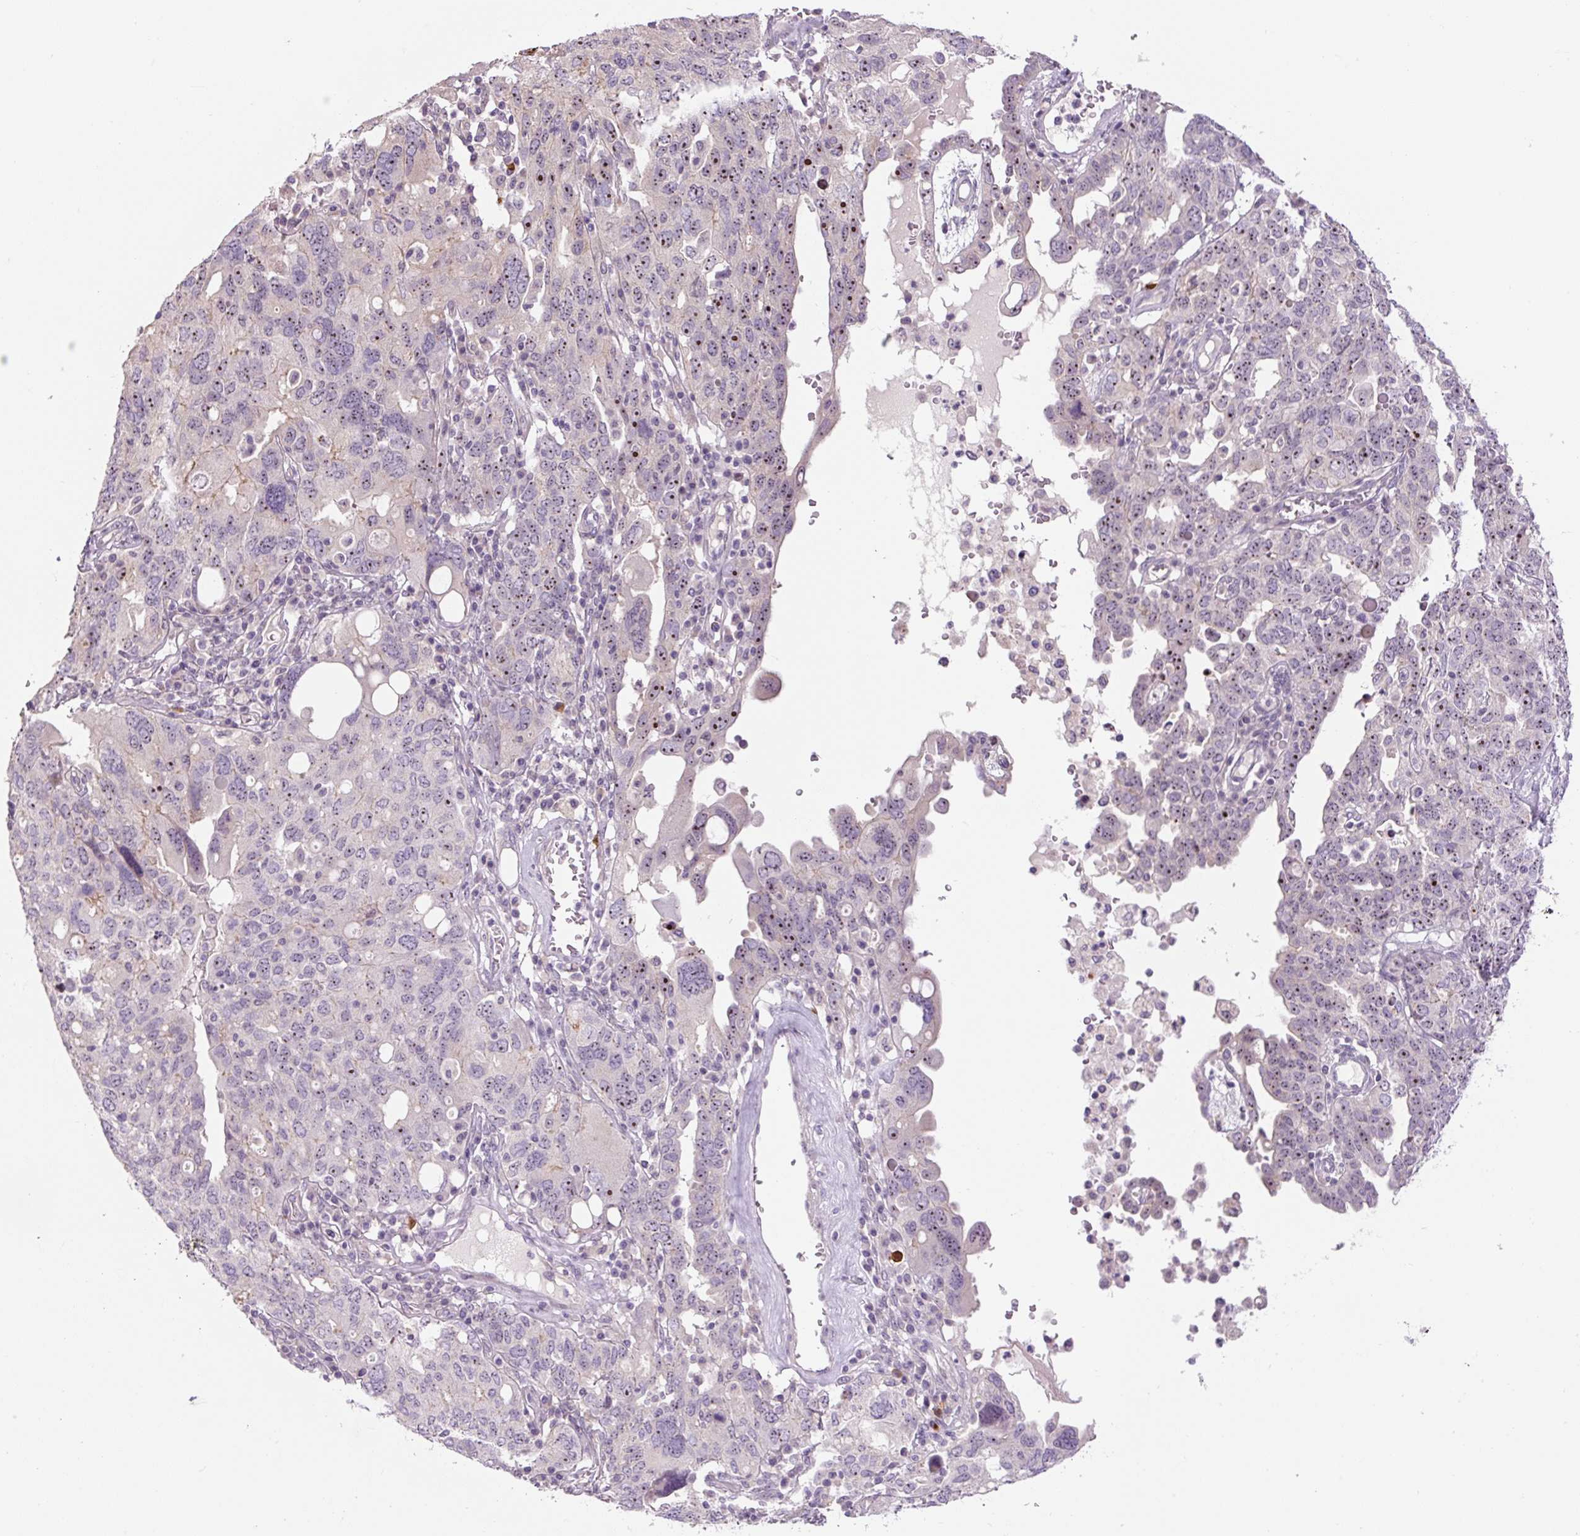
{"staining": {"intensity": "moderate", "quantity": "<25%", "location": "nuclear"}, "tissue": "ovarian cancer", "cell_type": "Tumor cells", "image_type": "cancer", "snomed": [{"axis": "morphology", "description": "Carcinoma, endometroid"}, {"axis": "topography", "description": "Ovary"}], "caption": "A low amount of moderate nuclear staining is appreciated in about <25% of tumor cells in ovarian endometroid carcinoma tissue.", "gene": "TMEM151B", "patient": {"sex": "female", "age": 62}}